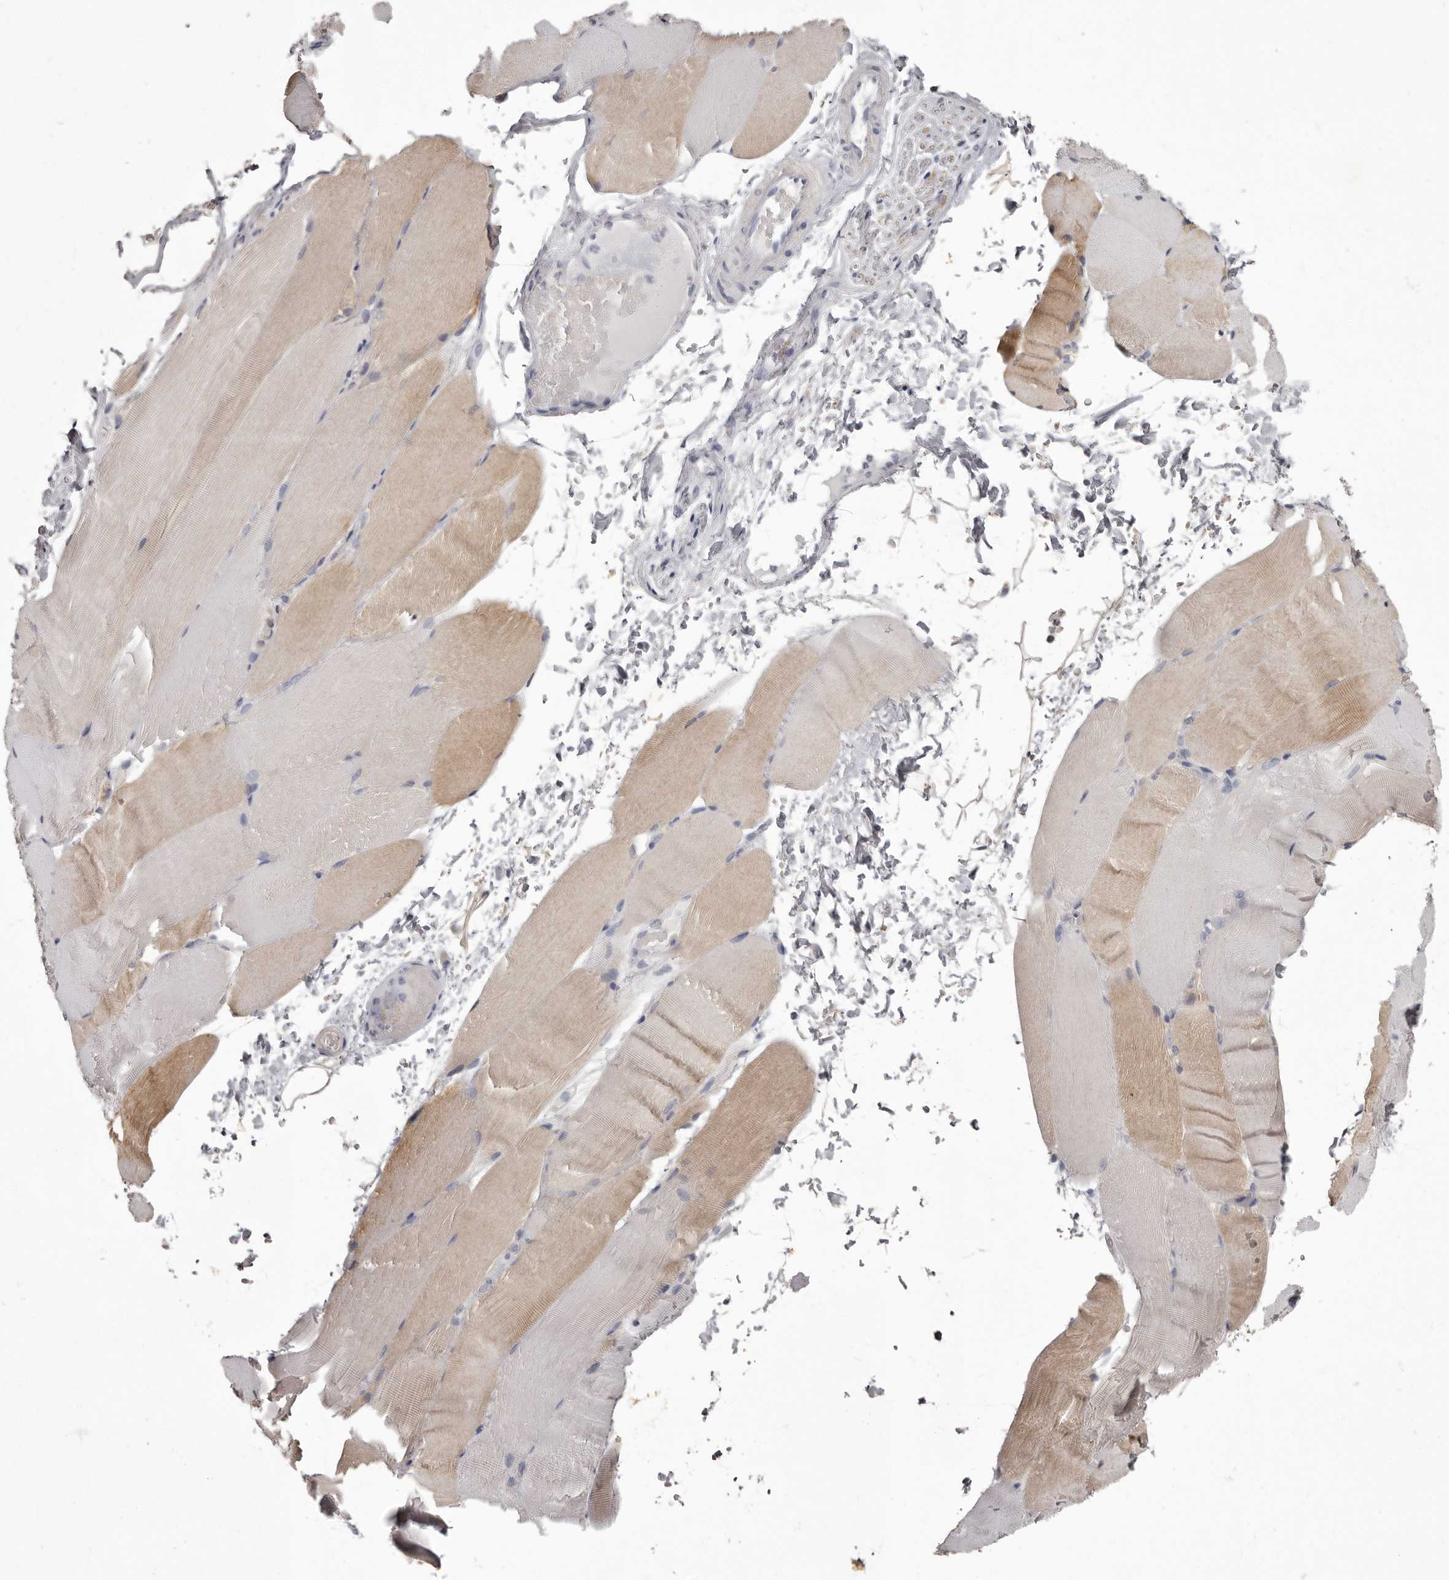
{"staining": {"intensity": "weak", "quantity": "<25%", "location": "cytoplasmic/membranous"}, "tissue": "skeletal muscle", "cell_type": "Myocytes", "image_type": "normal", "snomed": [{"axis": "morphology", "description": "Normal tissue, NOS"}, {"axis": "topography", "description": "Skeletal muscle"}, {"axis": "topography", "description": "Parathyroid gland"}], "caption": "Immunohistochemical staining of benign skeletal muscle shows no significant expression in myocytes. (DAB immunohistochemistry (IHC) with hematoxylin counter stain).", "gene": "APEH", "patient": {"sex": "female", "age": 37}}